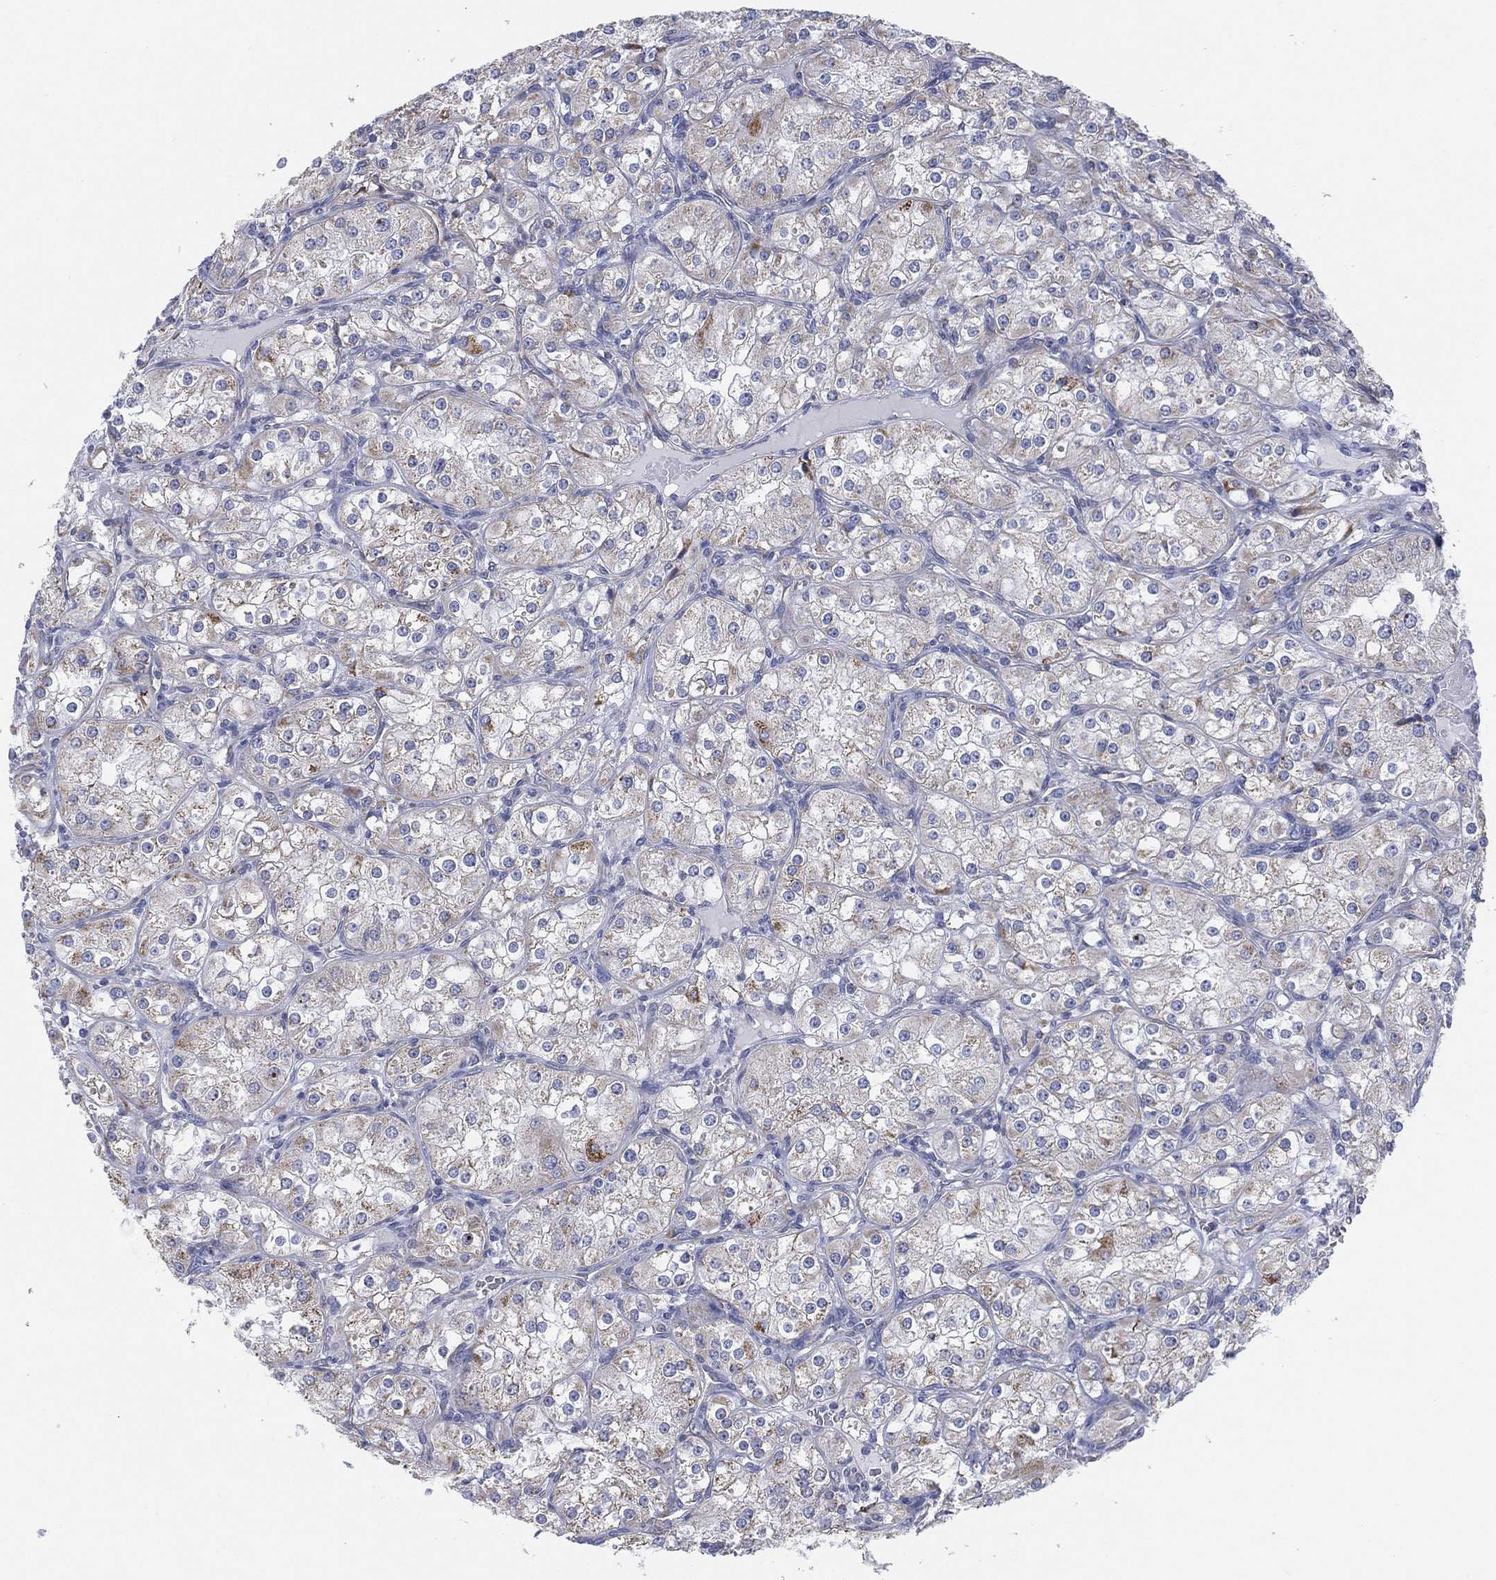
{"staining": {"intensity": "weak", "quantity": "<25%", "location": "cytoplasmic/membranous"}, "tissue": "renal cancer", "cell_type": "Tumor cells", "image_type": "cancer", "snomed": [{"axis": "morphology", "description": "Adenocarcinoma, NOS"}, {"axis": "topography", "description": "Kidney"}], "caption": "This image is of renal cancer stained with IHC to label a protein in brown with the nuclei are counter-stained blue. There is no staining in tumor cells. The staining was performed using DAB to visualize the protein expression in brown, while the nuclei were stained in blue with hematoxylin (Magnification: 20x).", "gene": "INA", "patient": {"sex": "male", "age": 77}}